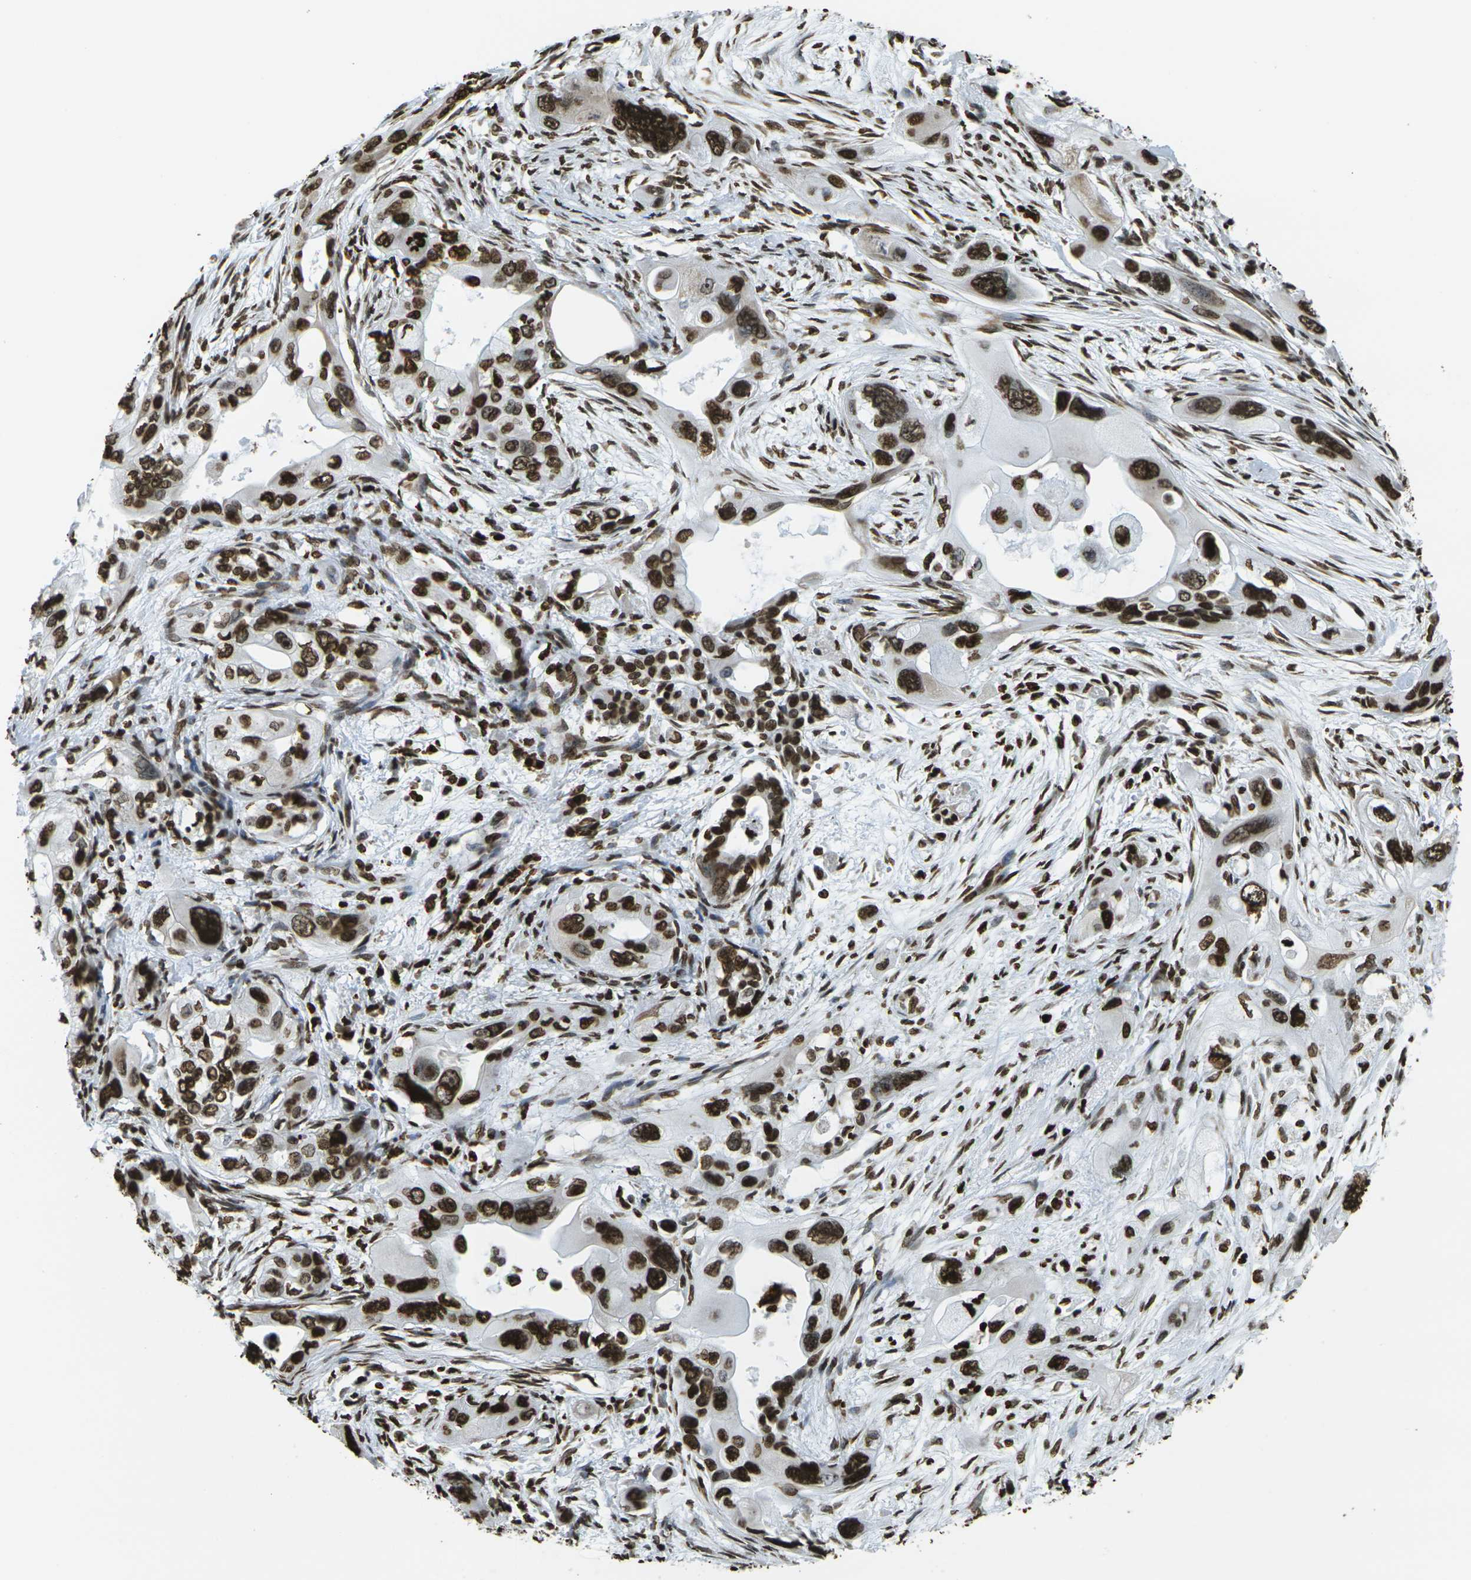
{"staining": {"intensity": "strong", "quantity": ">75%", "location": "nuclear"}, "tissue": "pancreatic cancer", "cell_type": "Tumor cells", "image_type": "cancer", "snomed": [{"axis": "morphology", "description": "Adenocarcinoma, NOS"}, {"axis": "topography", "description": "Pancreas"}], "caption": "This micrograph reveals immunohistochemistry staining of human adenocarcinoma (pancreatic), with high strong nuclear staining in about >75% of tumor cells.", "gene": "H1-2", "patient": {"sex": "male", "age": 73}}